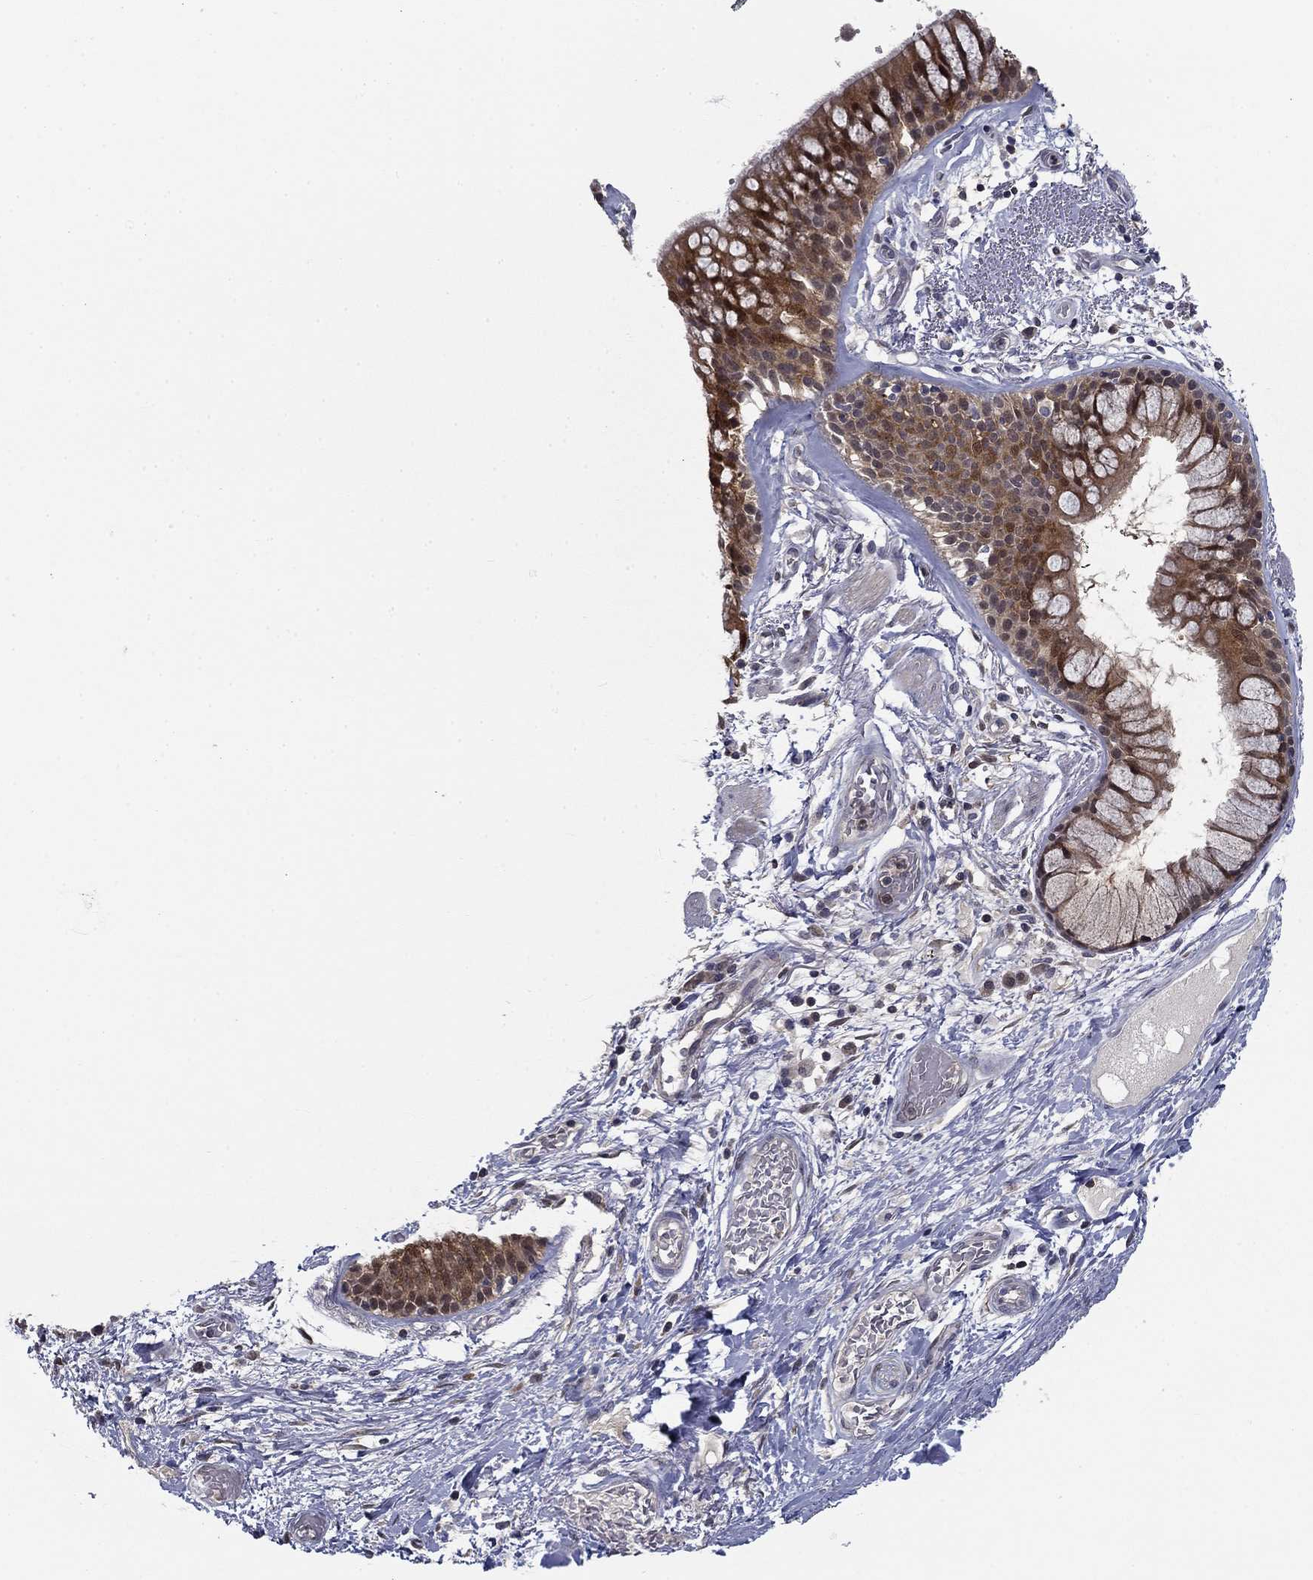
{"staining": {"intensity": "moderate", "quantity": "25%-75%", "location": "cytoplasmic/membranous,nuclear"}, "tissue": "bronchus", "cell_type": "Respiratory epithelial cells", "image_type": "normal", "snomed": [{"axis": "morphology", "description": "Normal tissue, NOS"}, {"axis": "topography", "description": "Bronchus"}, {"axis": "topography", "description": "Lung"}], "caption": "Protein expression by immunohistochemistry exhibits moderate cytoplasmic/membranous,nuclear staining in about 25%-75% of respiratory epithelial cells in normal bronchus.", "gene": "NIT2", "patient": {"sex": "female", "age": 57}}